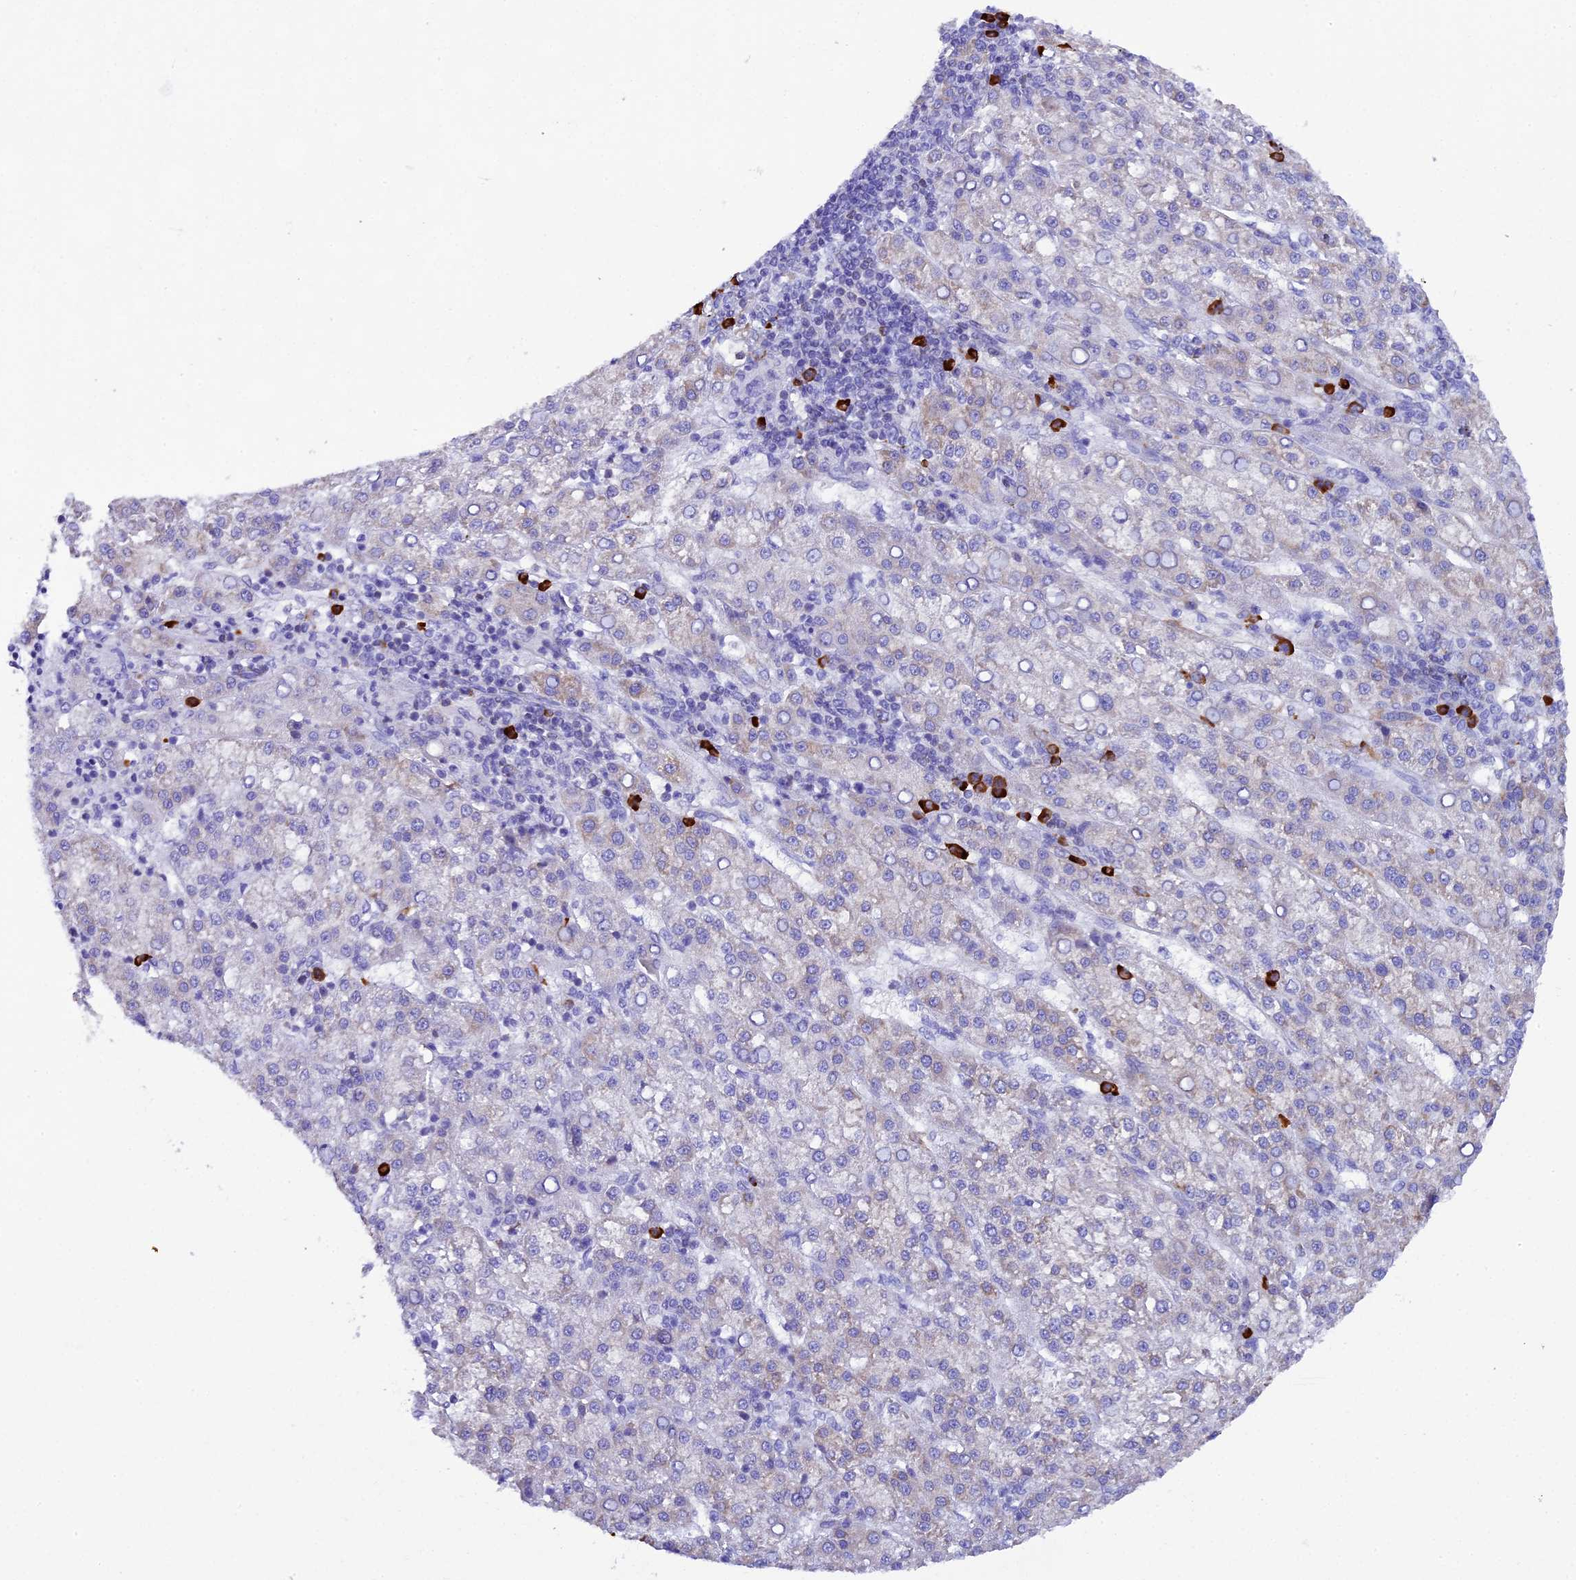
{"staining": {"intensity": "negative", "quantity": "none", "location": "none"}, "tissue": "liver cancer", "cell_type": "Tumor cells", "image_type": "cancer", "snomed": [{"axis": "morphology", "description": "Carcinoma, Hepatocellular, NOS"}, {"axis": "topography", "description": "Liver"}], "caption": "Liver cancer (hepatocellular carcinoma) was stained to show a protein in brown. There is no significant positivity in tumor cells.", "gene": "FKBP11", "patient": {"sex": "female", "age": 58}}